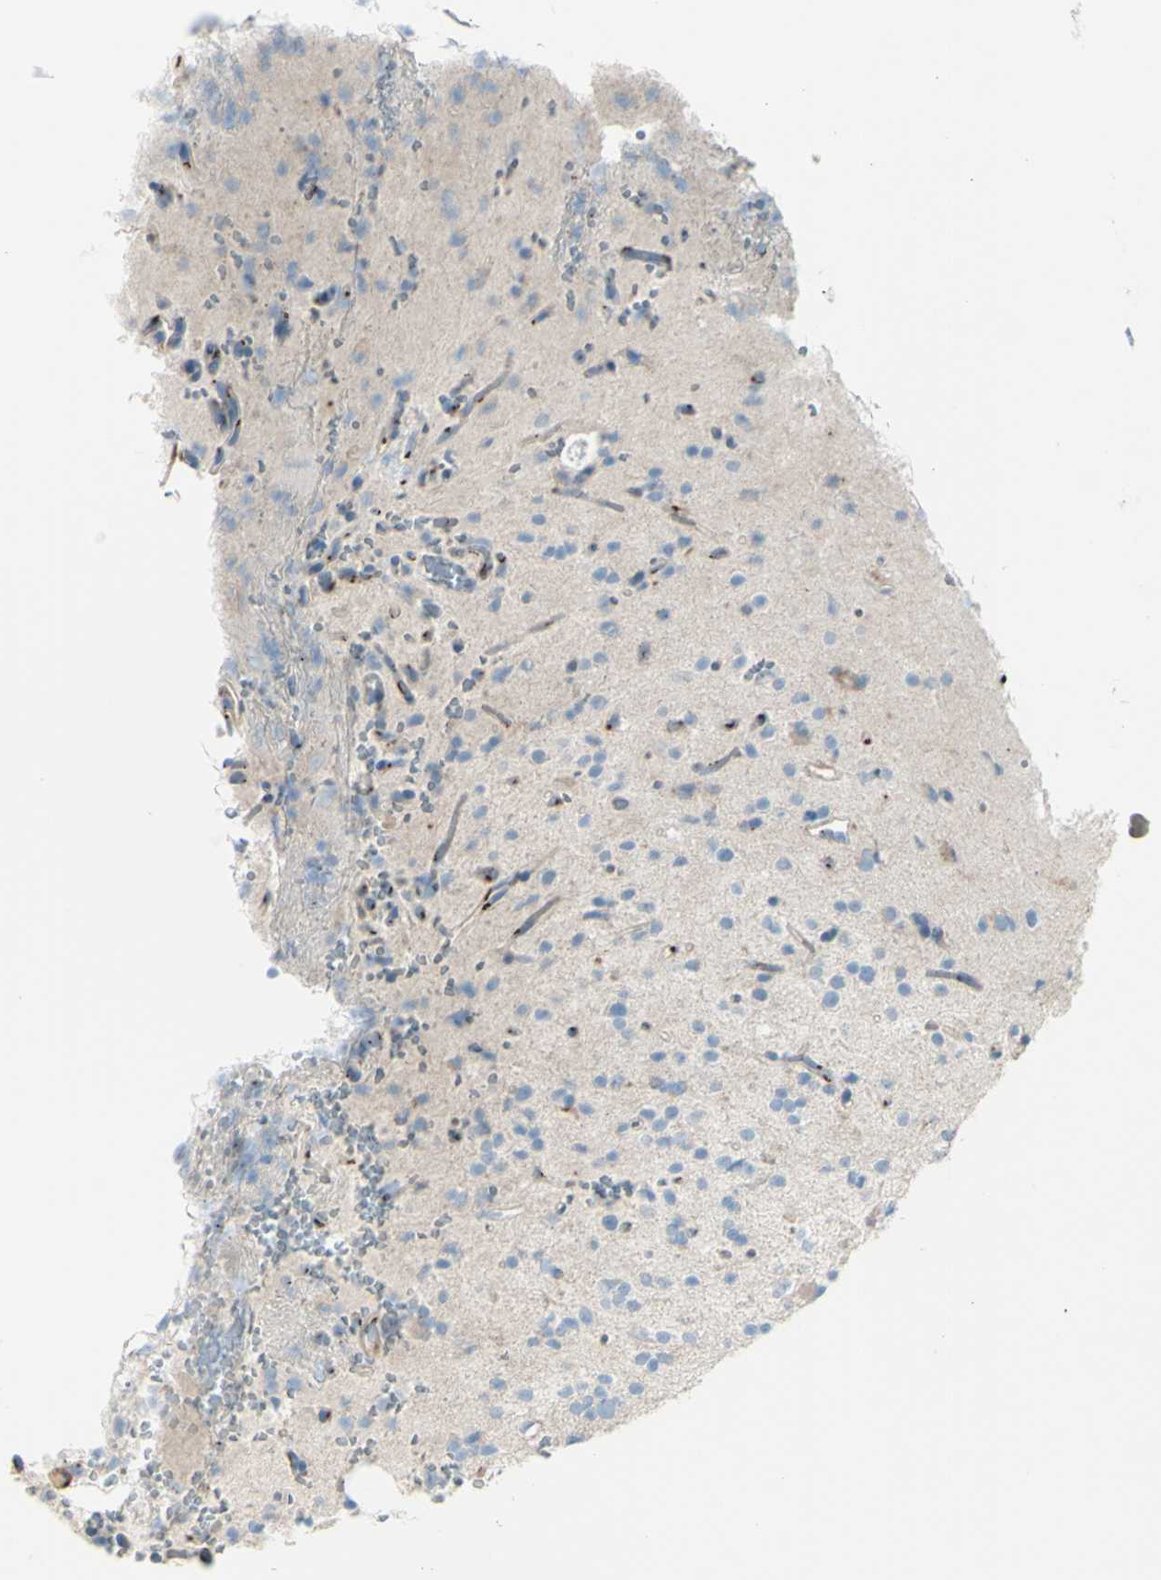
{"staining": {"intensity": "negative", "quantity": "none", "location": "none"}, "tissue": "glioma", "cell_type": "Tumor cells", "image_type": "cancer", "snomed": [{"axis": "morphology", "description": "Glioma, malignant, High grade"}, {"axis": "topography", "description": "Brain"}], "caption": "Human glioma stained for a protein using immunohistochemistry (IHC) reveals no expression in tumor cells.", "gene": "B4GALT1", "patient": {"sex": "male", "age": 47}}